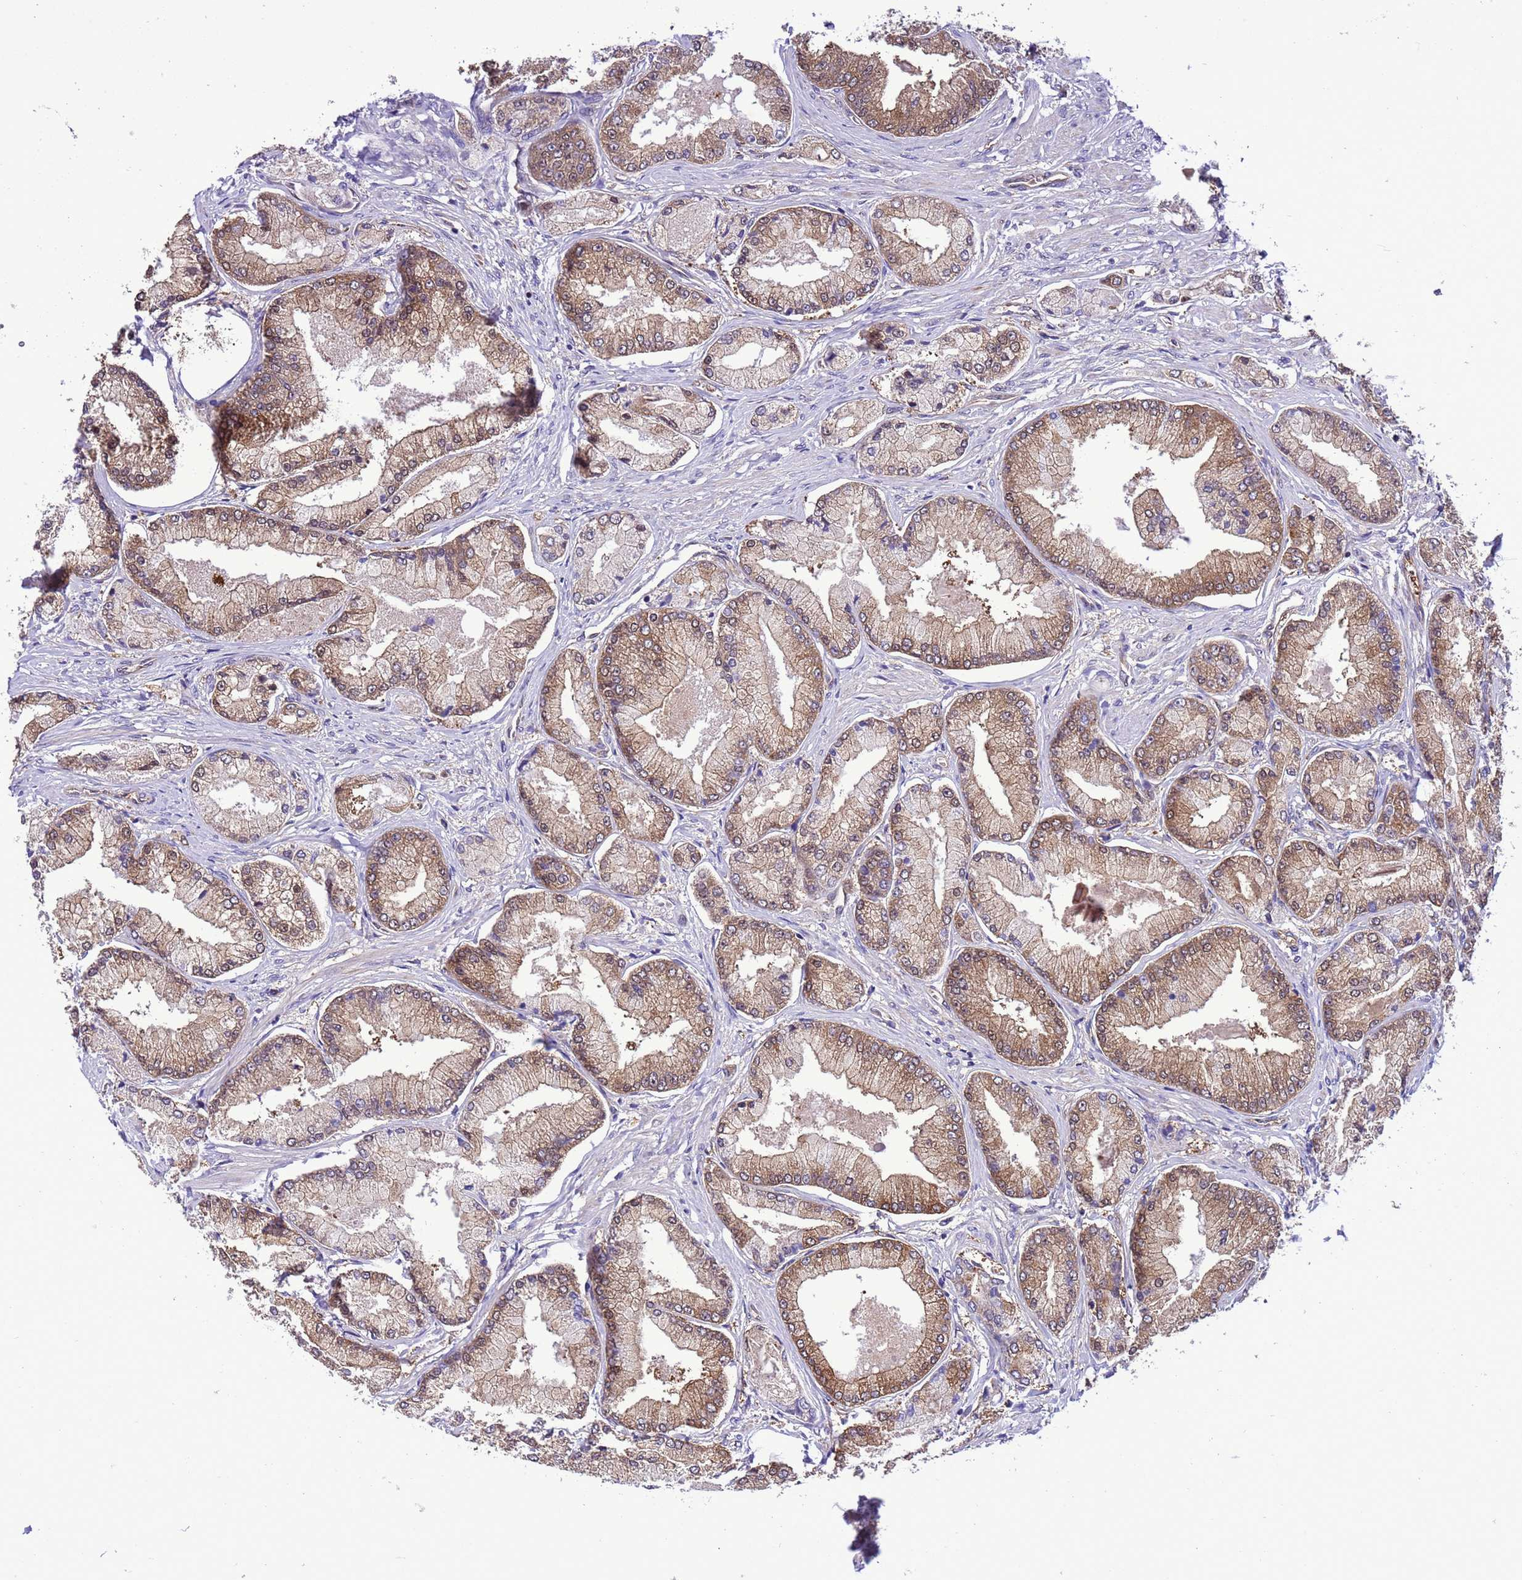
{"staining": {"intensity": "moderate", "quantity": ">75%", "location": "cytoplasmic/membranous"}, "tissue": "prostate cancer", "cell_type": "Tumor cells", "image_type": "cancer", "snomed": [{"axis": "morphology", "description": "Adenocarcinoma, Low grade"}, {"axis": "topography", "description": "Prostate"}], "caption": "High-magnification brightfield microscopy of prostate adenocarcinoma (low-grade) stained with DAB (3,3'-diaminobenzidine) (brown) and counterstained with hematoxylin (blue). tumor cells exhibit moderate cytoplasmic/membranous expression is identified in about>75% of cells.", "gene": "RABEP2", "patient": {"sex": "male", "age": 74}}